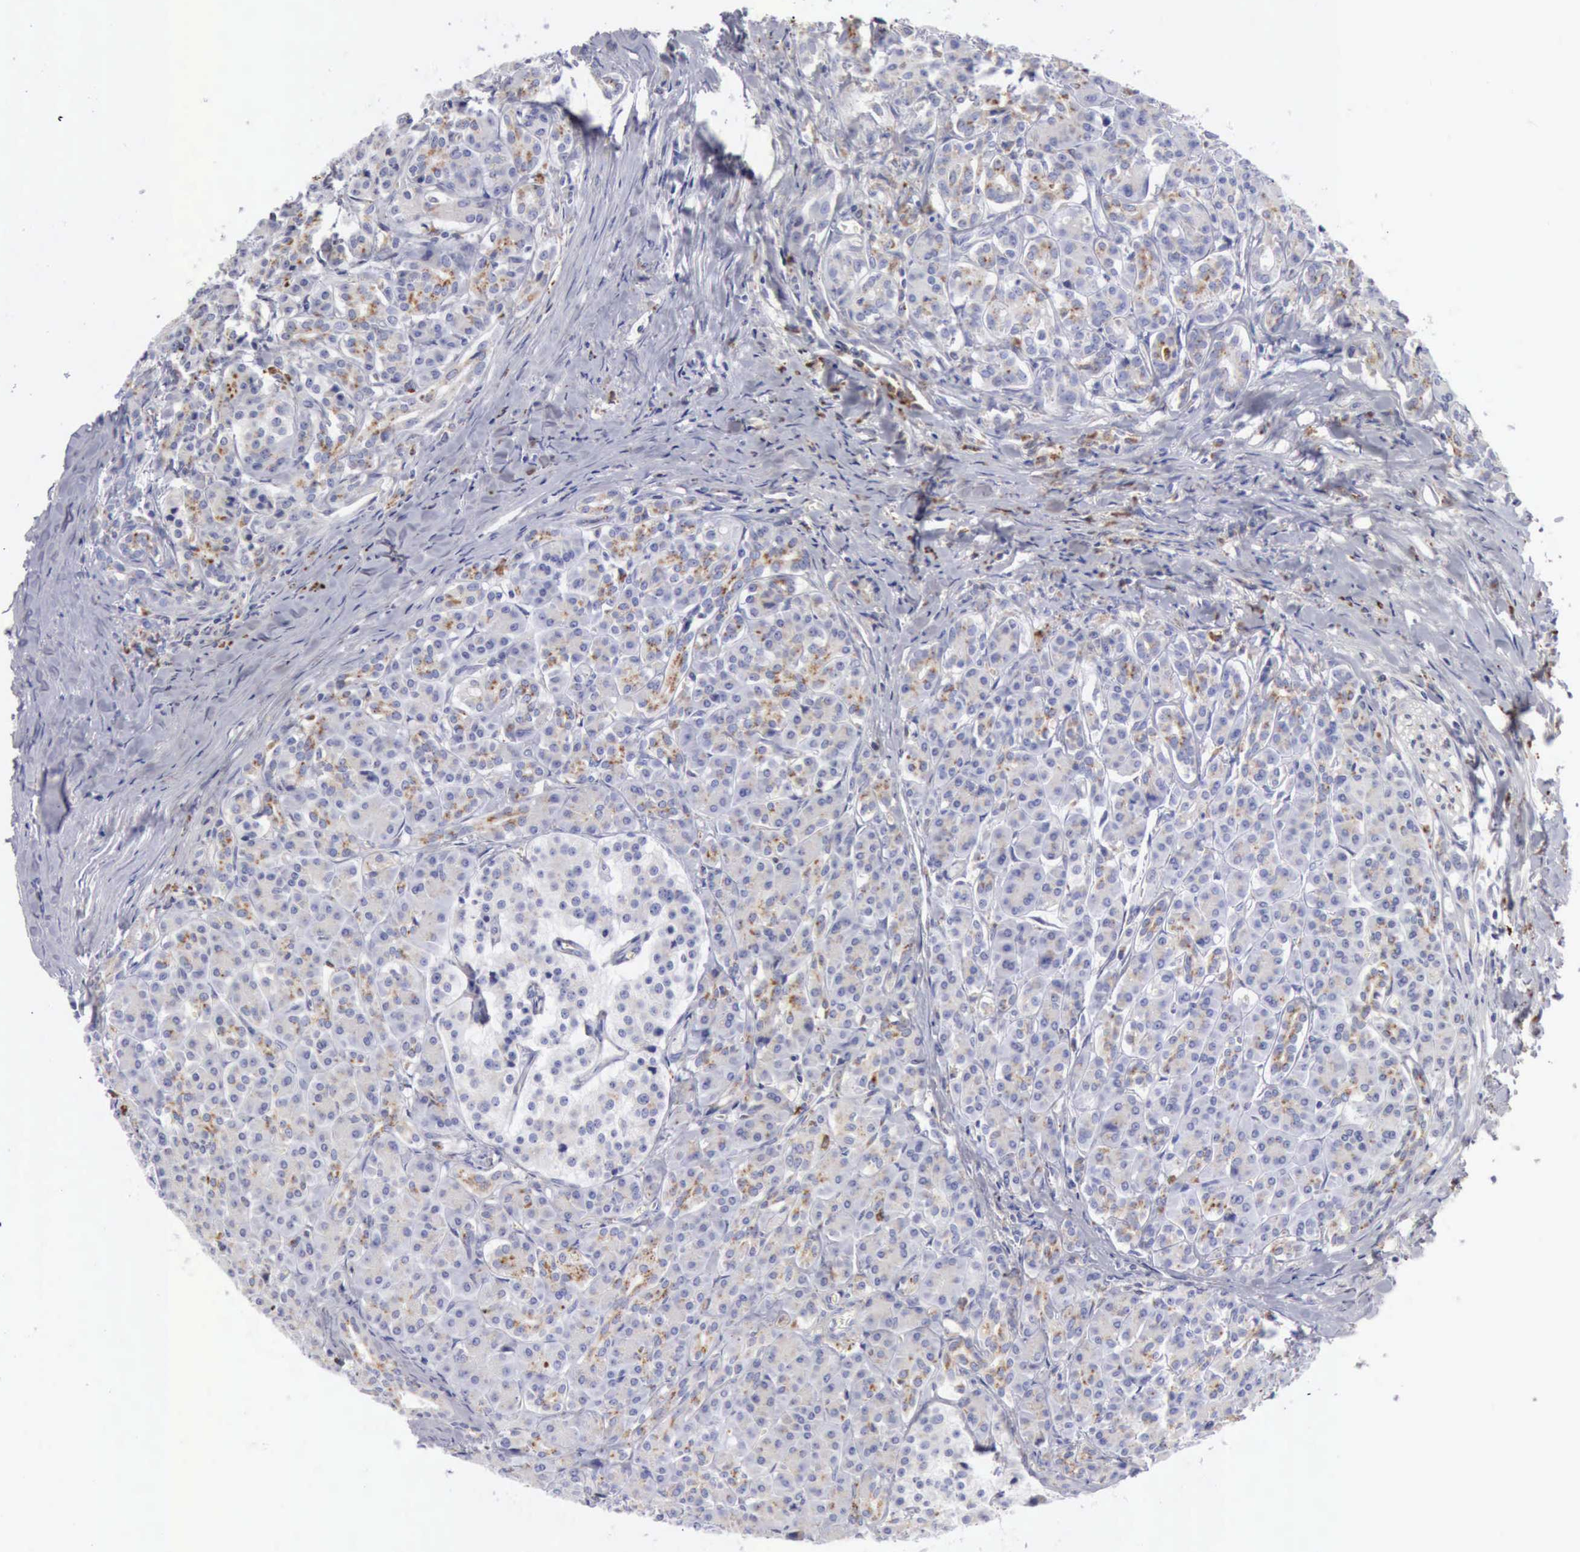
{"staining": {"intensity": "weak", "quantity": "25%-75%", "location": "cytoplasmic/membranous"}, "tissue": "pancreas", "cell_type": "Exocrine glandular cells", "image_type": "normal", "snomed": [{"axis": "morphology", "description": "Normal tissue, NOS"}, {"axis": "topography", "description": "Lymph node"}, {"axis": "topography", "description": "Pancreas"}], "caption": "This is a micrograph of immunohistochemistry staining of unremarkable pancreas, which shows weak staining in the cytoplasmic/membranous of exocrine glandular cells.", "gene": "CTSS", "patient": {"sex": "male", "age": 59}}